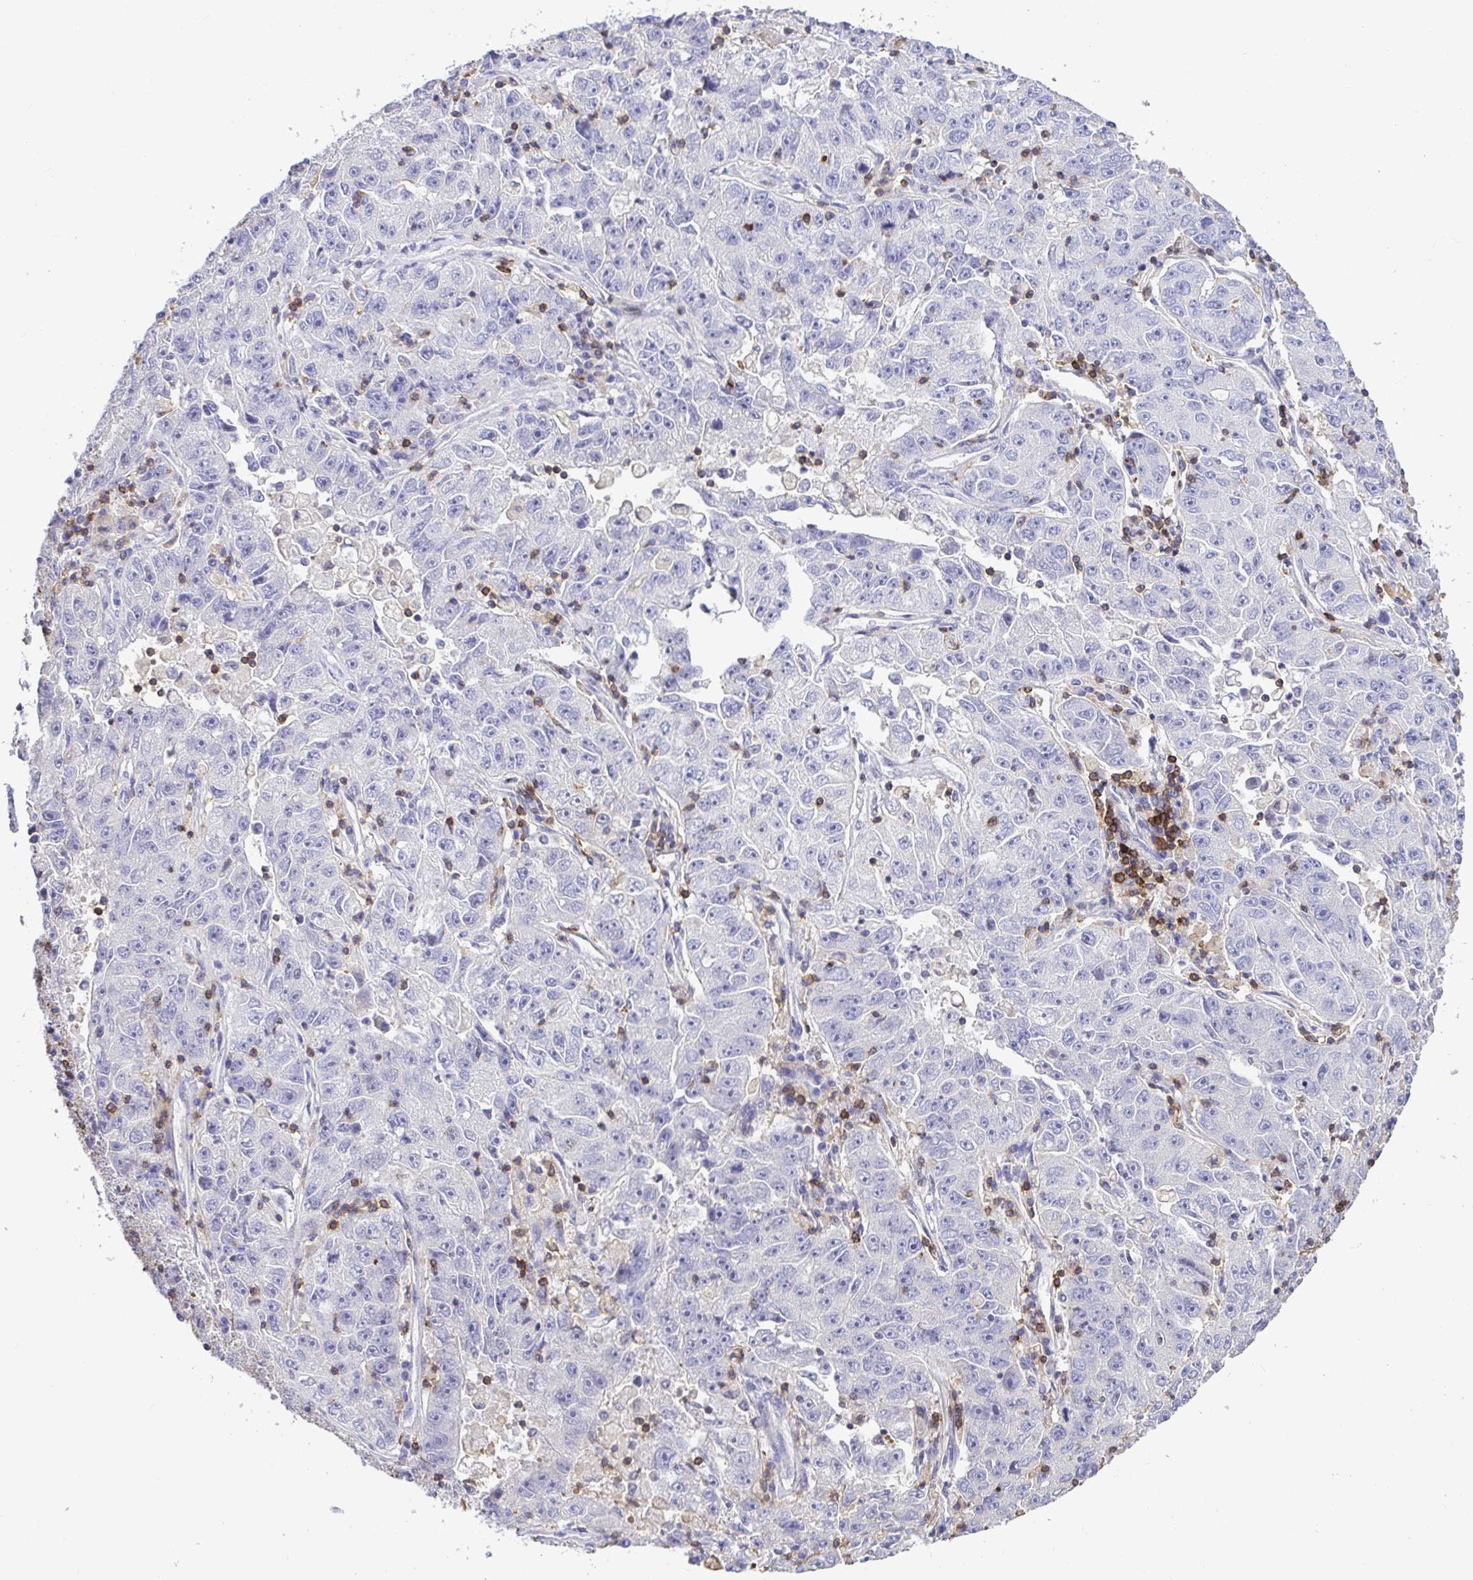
{"staining": {"intensity": "negative", "quantity": "none", "location": "none"}, "tissue": "lung cancer", "cell_type": "Tumor cells", "image_type": "cancer", "snomed": [{"axis": "morphology", "description": "Normal morphology"}, {"axis": "morphology", "description": "Adenocarcinoma, NOS"}, {"axis": "topography", "description": "Lymph node"}, {"axis": "topography", "description": "Lung"}], "caption": "An immunohistochemistry (IHC) histopathology image of lung adenocarcinoma is shown. There is no staining in tumor cells of lung adenocarcinoma.", "gene": "SKAP1", "patient": {"sex": "female", "age": 57}}